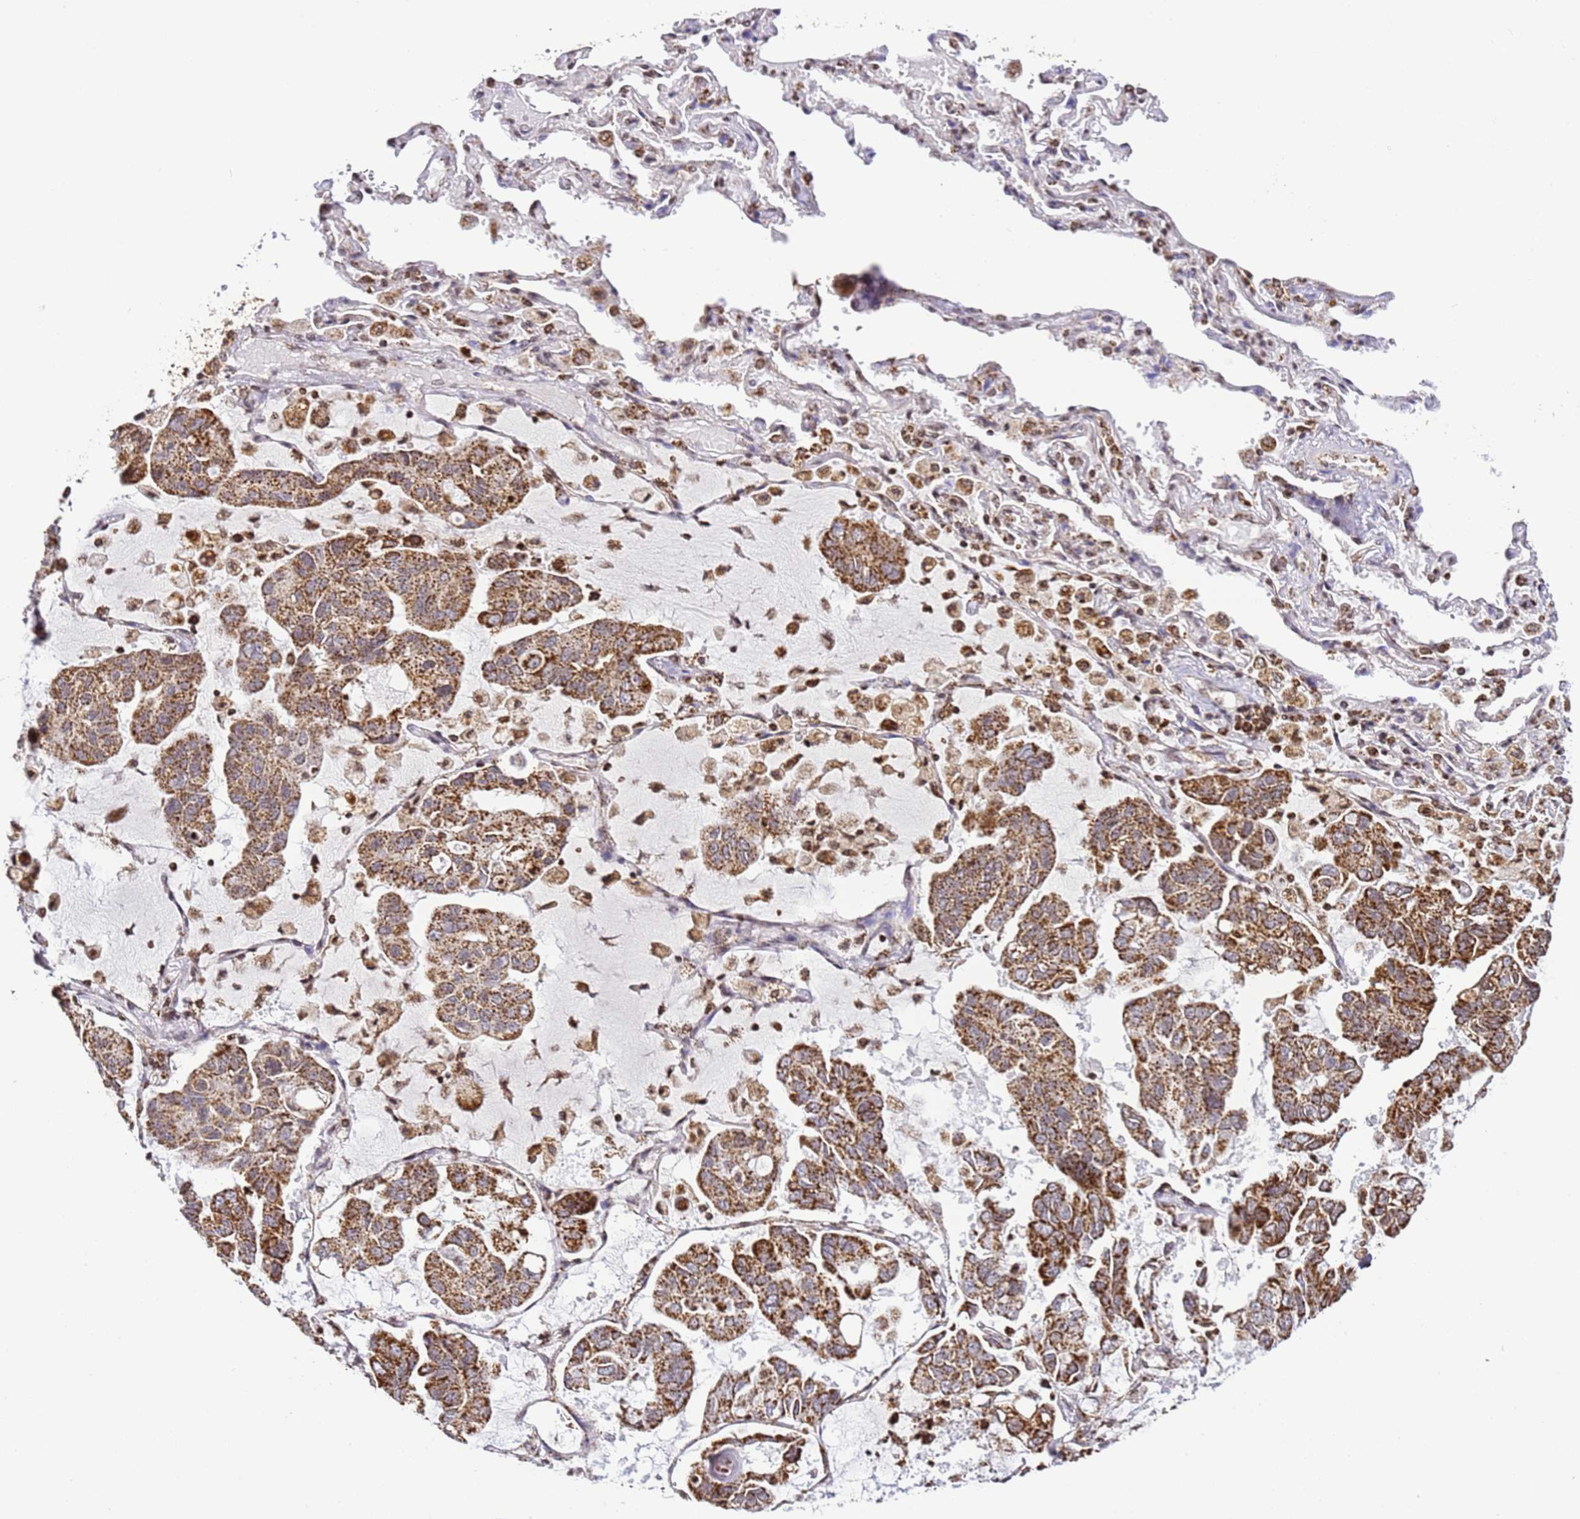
{"staining": {"intensity": "strong", "quantity": ">75%", "location": "cytoplasmic/membranous"}, "tissue": "lung cancer", "cell_type": "Tumor cells", "image_type": "cancer", "snomed": [{"axis": "morphology", "description": "Adenocarcinoma, NOS"}, {"axis": "topography", "description": "Lung"}], "caption": "Immunohistochemistry (IHC) photomicrograph of lung cancer stained for a protein (brown), which exhibits high levels of strong cytoplasmic/membranous expression in approximately >75% of tumor cells.", "gene": "HSPE1", "patient": {"sex": "male", "age": 64}}